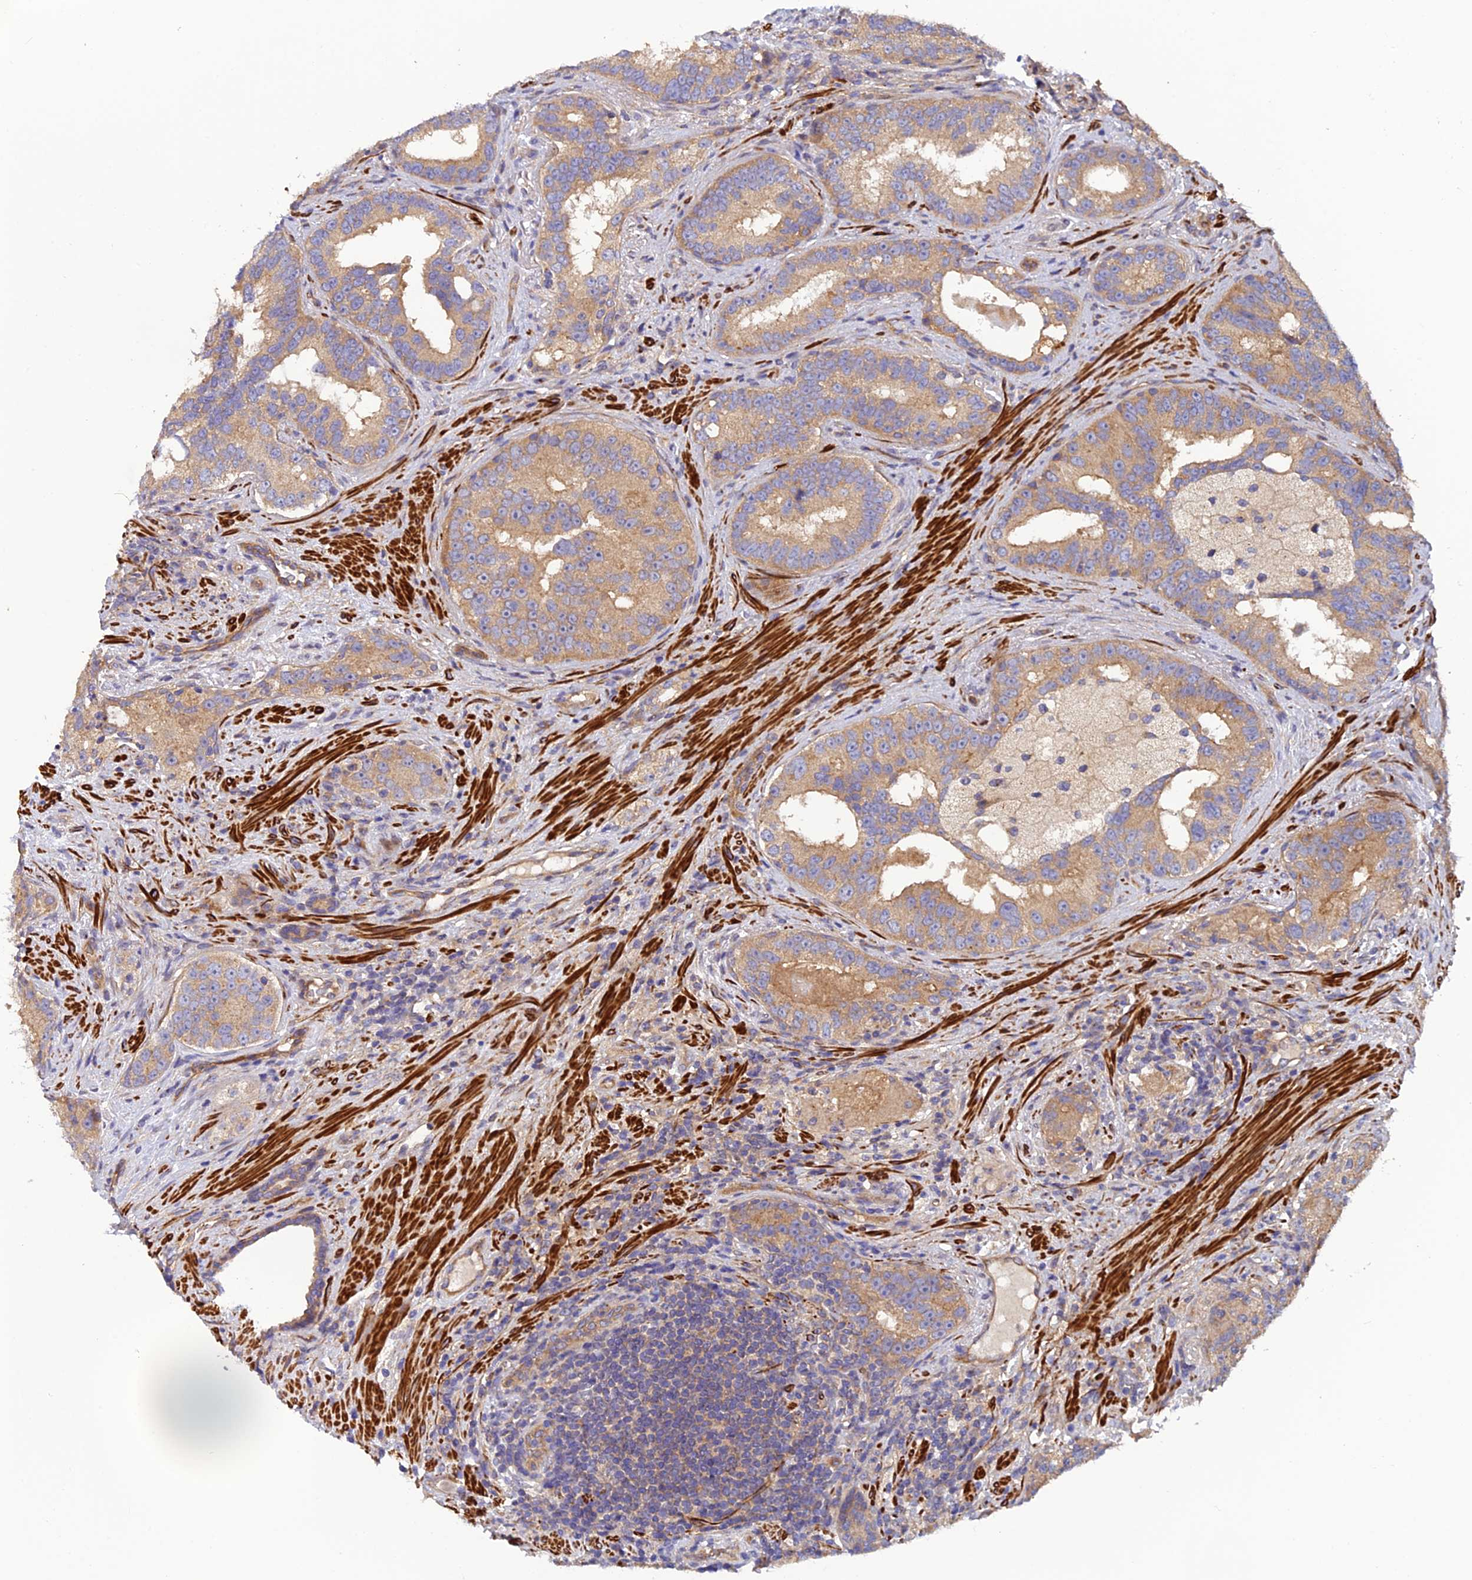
{"staining": {"intensity": "moderate", "quantity": ">75%", "location": "cytoplasmic/membranous"}, "tissue": "prostate cancer", "cell_type": "Tumor cells", "image_type": "cancer", "snomed": [{"axis": "morphology", "description": "Adenocarcinoma, High grade"}, {"axis": "topography", "description": "Prostate"}], "caption": "High-magnification brightfield microscopy of adenocarcinoma (high-grade) (prostate) stained with DAB (3,3'-diaminobenzidine) (brown) and counterstained with hematoxylin (blue). tumor cells exhibit moderate cytoplasmic/membranous expression is identified in about>75% of cells.", "gene": "ADAMTS15", "patient": {"sex": "male", "age": 70}}